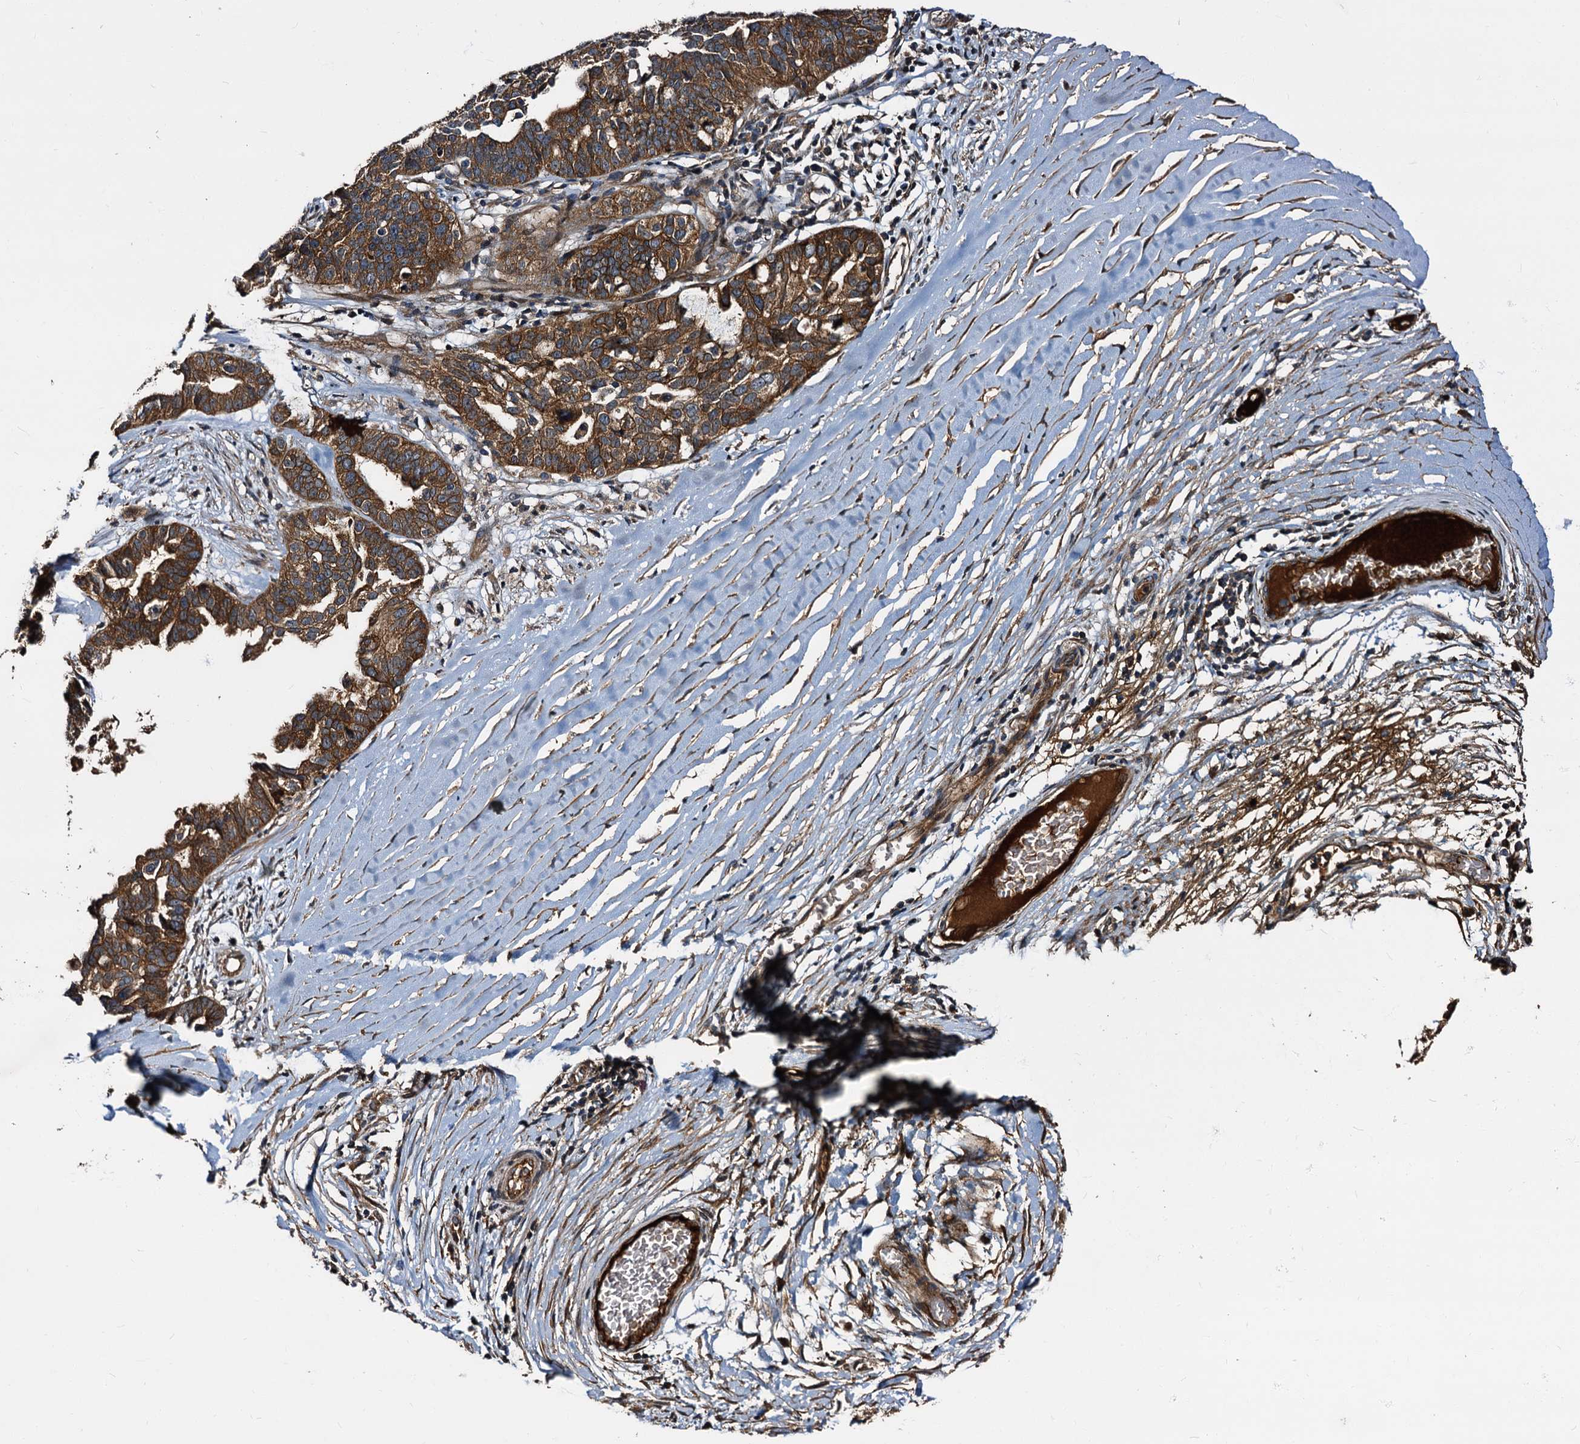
{"staining": {"intensity": "strong", "quantity": ">75%", "location": "cytoplasmic/membranous"}, "tissue": "ovarian cancer", "cell_type": "Tumor cells", "image_type": "cancer", "snomed": [{"axis": "morphology", "description": "Cystadenocarcinoma, serous, NOS"}, {"axis": "topography", "description": "Ovary"}], "caption": "This histopathology image demonstrates ovarian serous cystadenocarcinoma stained with immunohistochemistry to label a protein in brown. The cytoplasmic/membranous of tumor cells show strong positivity for the protein. Nuclei are counter-stained blue.", "gene": "PEX5", "patient": {"sex": "female", "age": 59}}